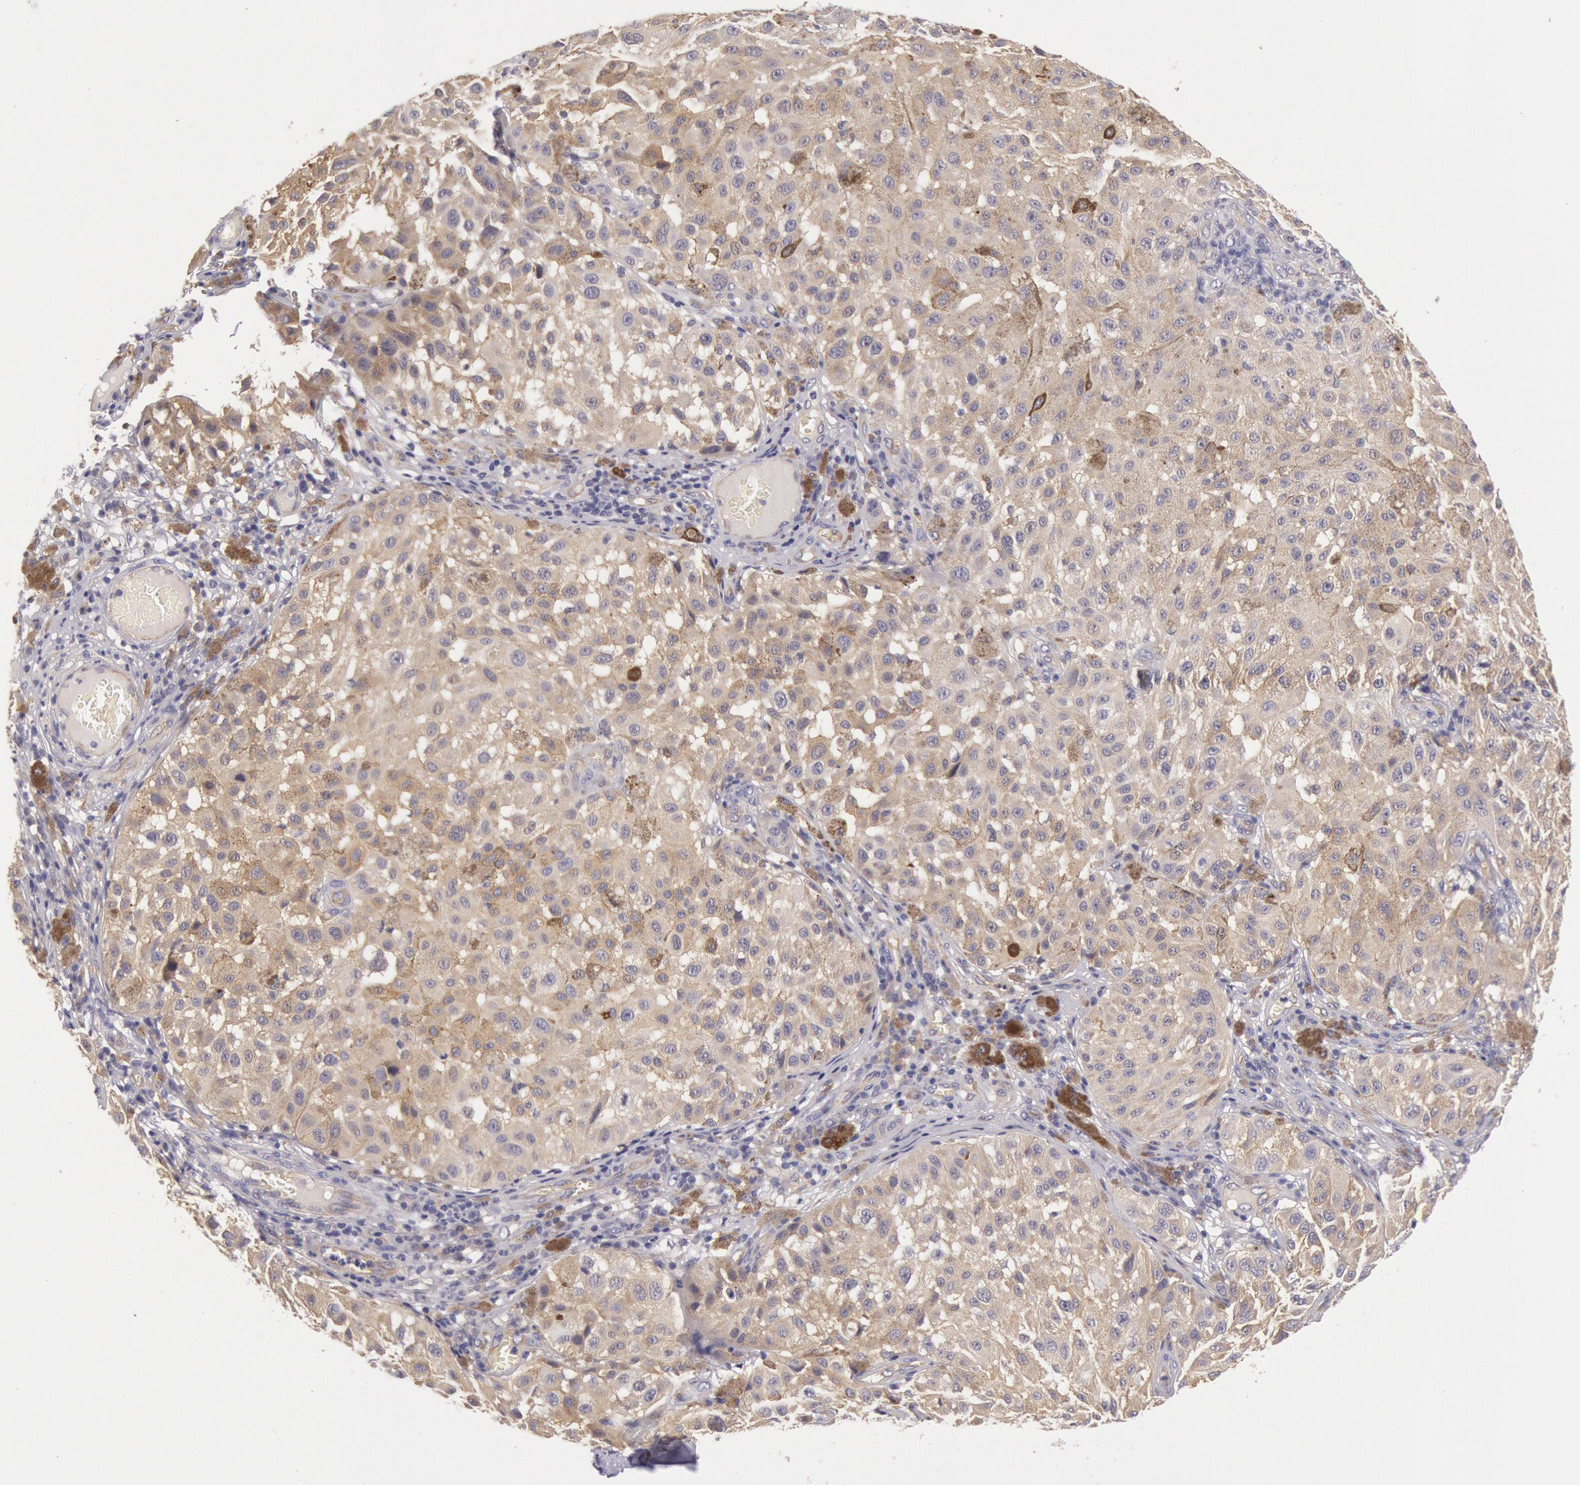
{"staining": {"intensity": "weak", "quantity": ">75%", "location": "cytoplasmic/membranous"}, "tissue": "melanoma", "cell_type": "Tumor cells", "image_type": "cancer", "snomed": [{"axis": "morphology", "description": "Malignant melanoma, NOS"}, {"axis": "topography", "description": "Skin"}], "caption": "Immunohistochemical staining of malignant melanoma demonstrates low levels of weak cytoplasmic/membranous protein expression in about >75% of tumor cells. (DAB = brown stain, brightfield microscopy at high magnification).", "gene": "MYO5A", "patient": {"sex": "female", "age": 64}}